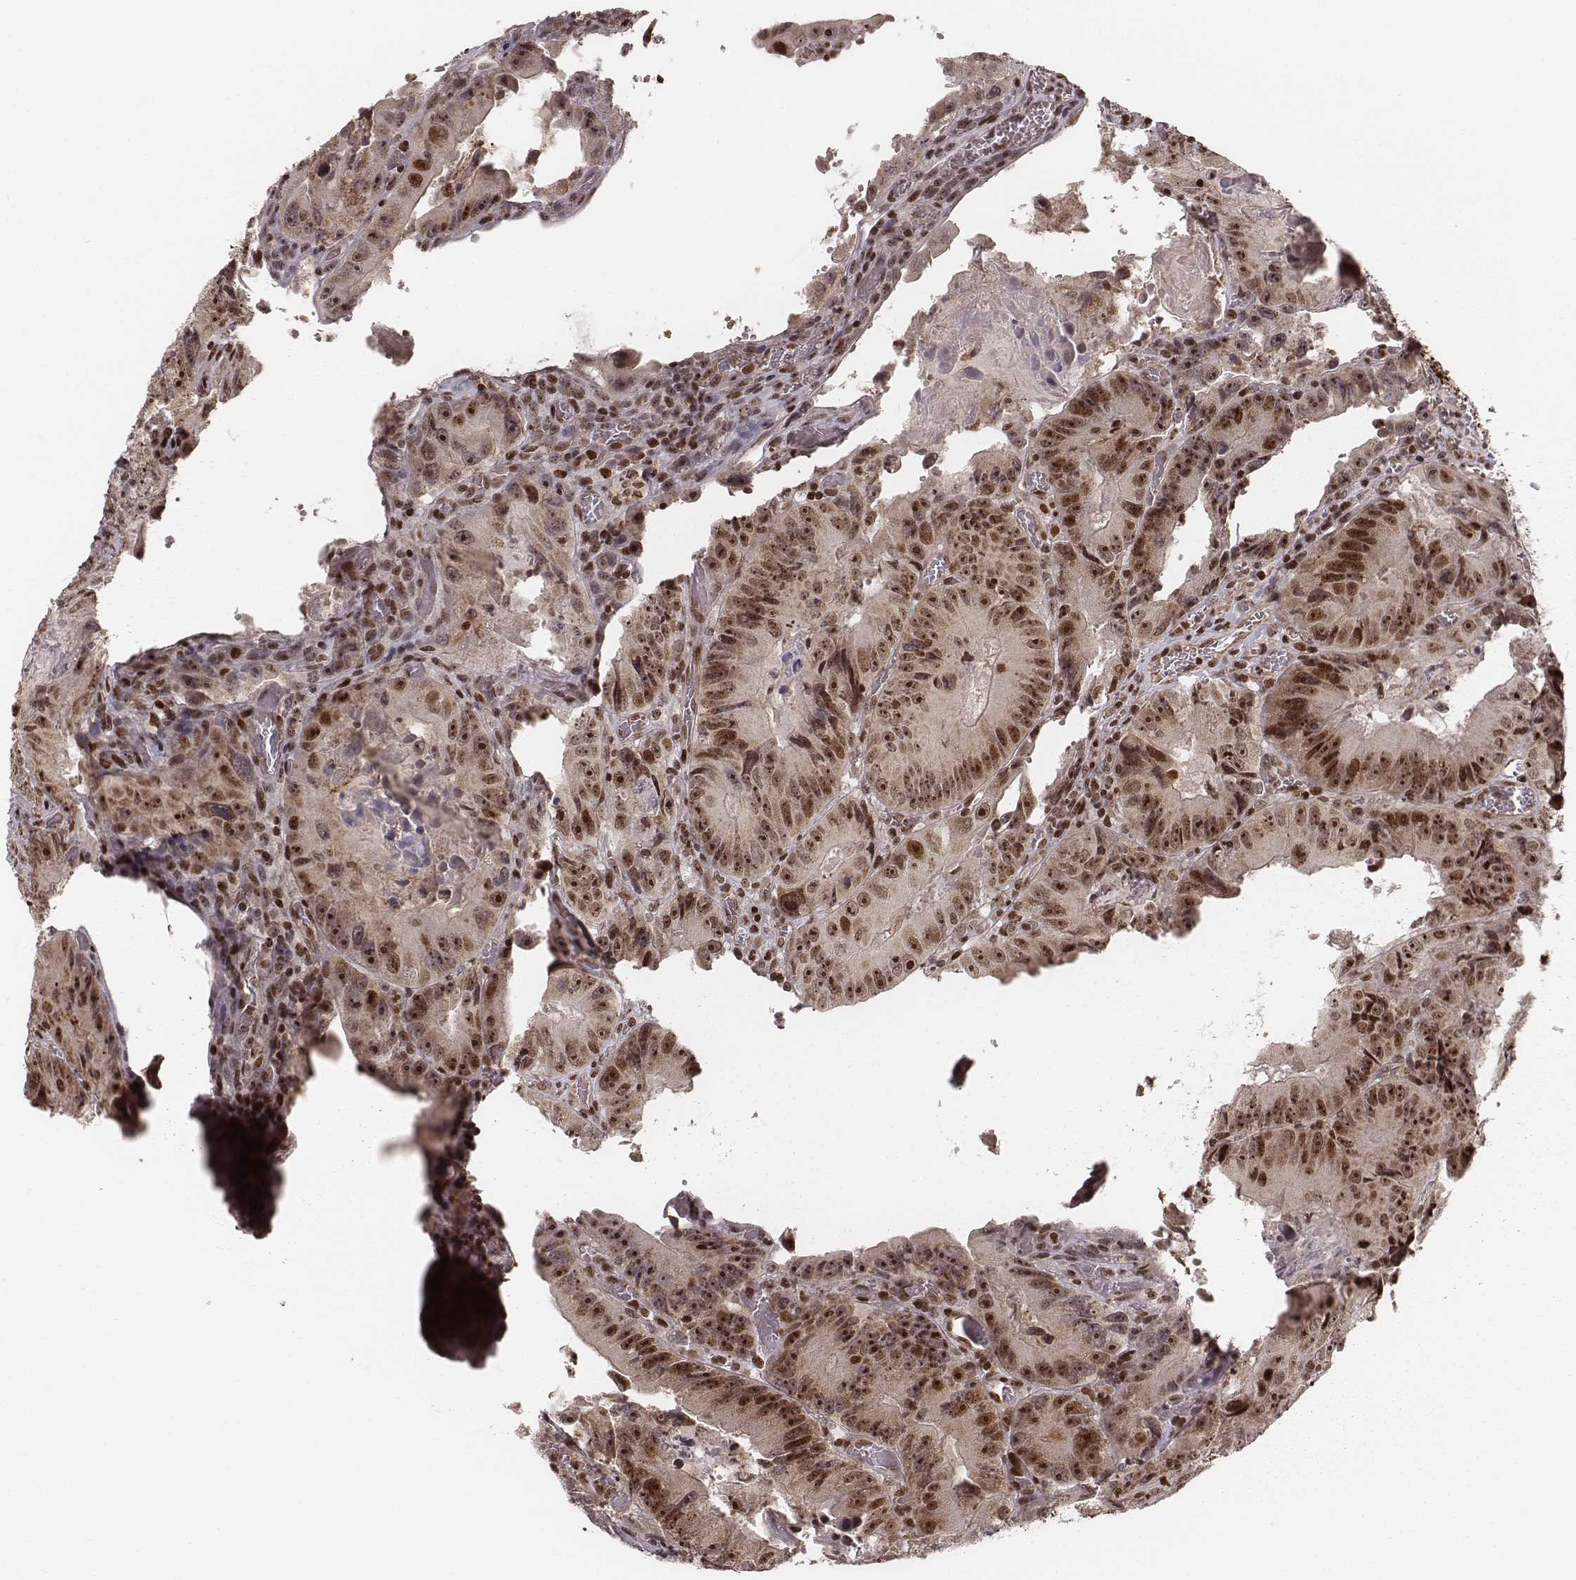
{"staining": {"intensity": "moderate", "quantity": ">75%", "location": "cytoplasmic/membranous,nuclear"}, "tissue": "colorectal cancer", "cell_type": "Tumor cells", "image_type": "cancer", "snomed": [{"axis": "morphology", "description": "Adenocarcinoma, NOS"}, {"axis": "topography", "description": "Colon"}], "caption": "Immunohistochemical staining of human colorectal cancer (adenocarcinoma) demonstrates medium levels of moderate cytoplasmic/membranous and nuclear staining in about >75% of tumor cells.", "gene": "VRK3", "patient": {"sex": "female", "age": 86}}